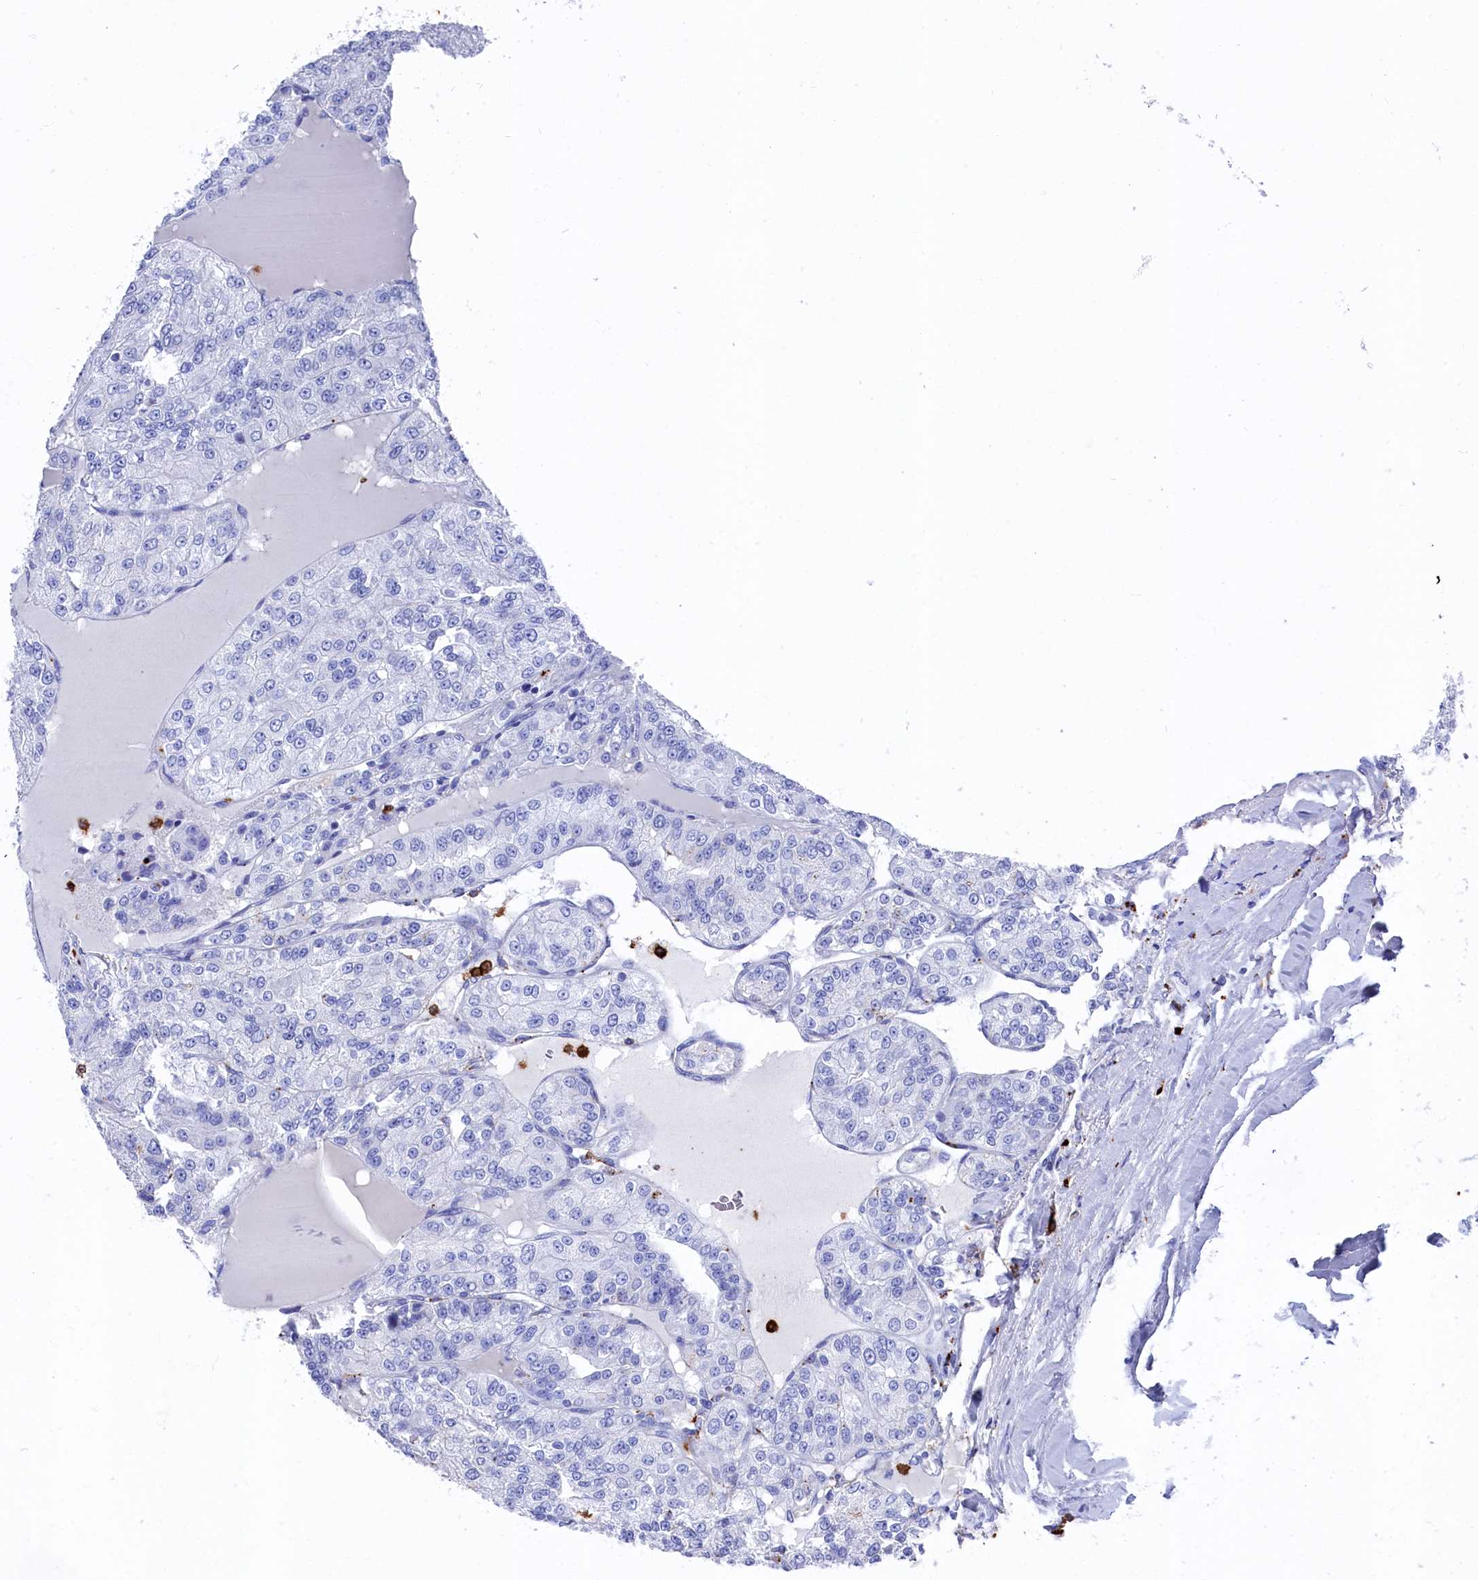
{"staining": {"intensity": "negative", "quantity": "none", "location": "none"}, "tissue": "renal cancer", "cell_type": "Tumor cells", "image_type": "cancer", "snomed": [{"axis": "morphology", "description": "Adenocarcinoma, NOS"}, {"axis": "topography", "description": "Kidney"}], "caption": "Immunohistochemistry (IHC) image of human renal adenocarcinoma stained for a protein (brown), which exhibits no expression in tumor cells. Brightfield microscopy of immunohistochemistry (IHC) stained with DAB (3,3'-diaminobenzidine) (brown) and hematoxylin (blue), captured at high magnification.", "gene": "PLAC8", "patient": {"sex": "female", "age": 63}}